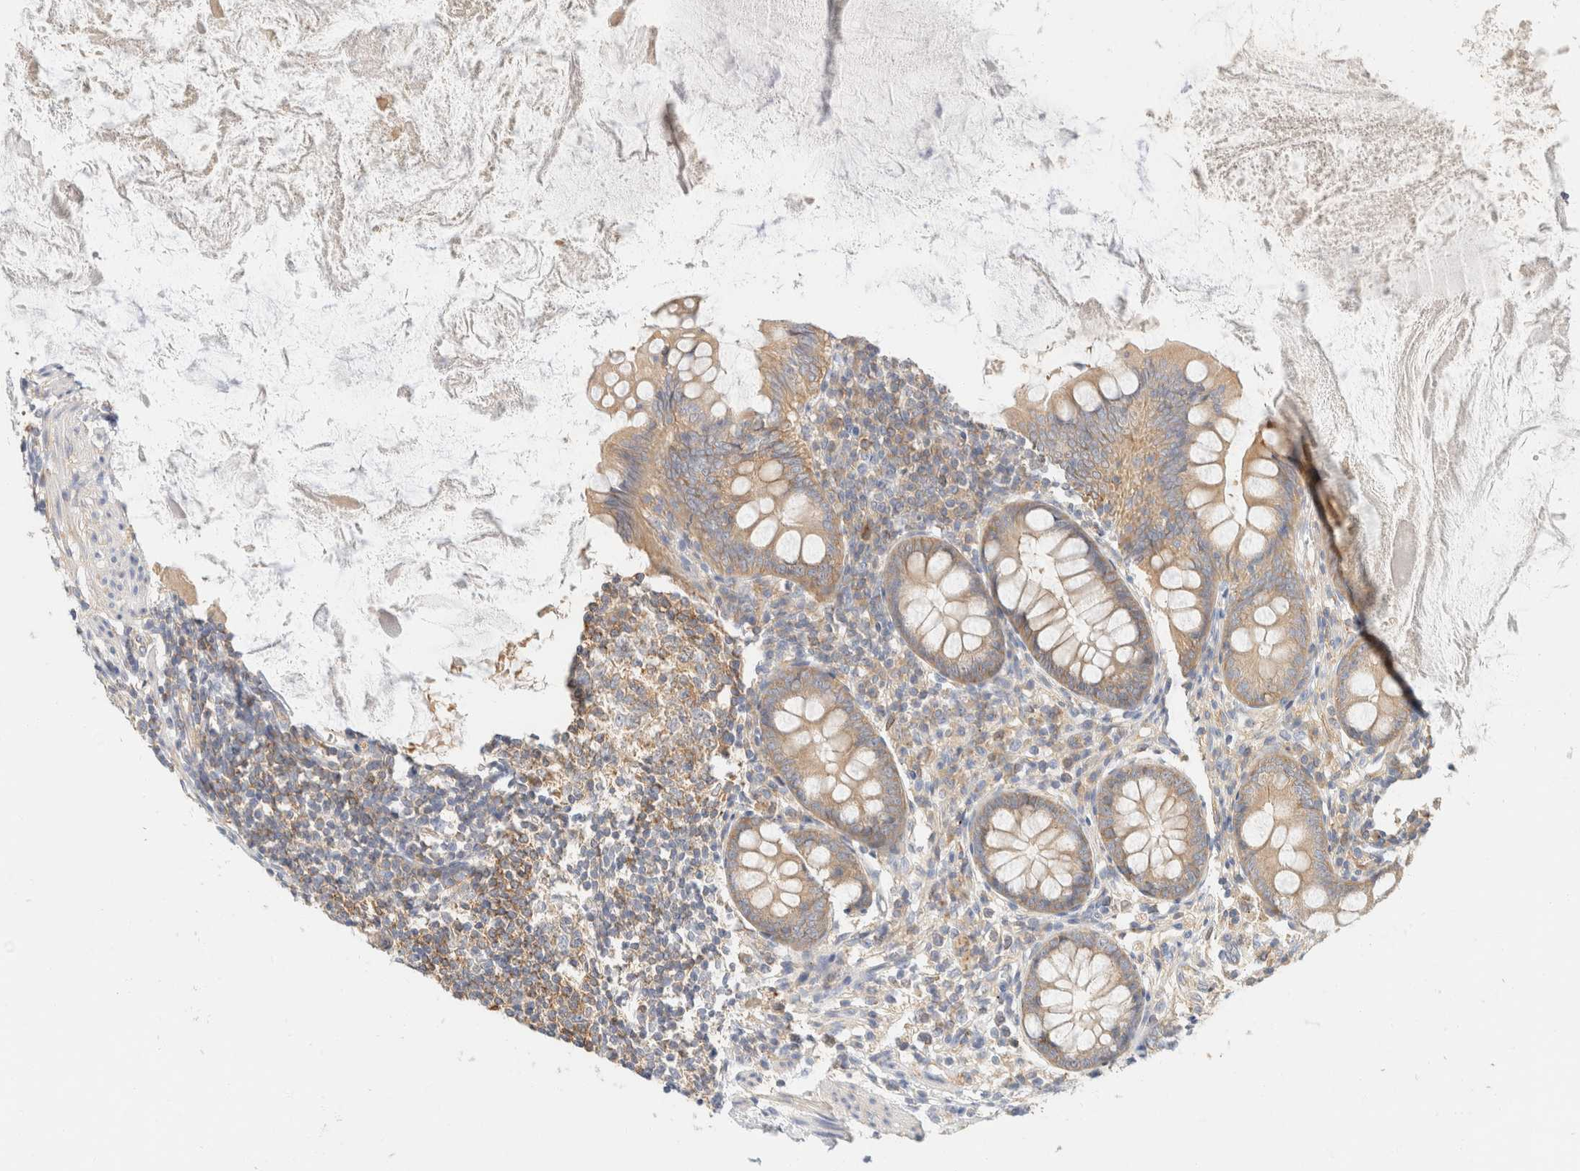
{"staining": {"intensity": "moderate", "quantity": ">75%", "location": "cytoplasmic/membranous"}, "tissue": "appendix", "cell_type": "Glandular cells", "image_type": "normal", "snomed": [{"axis": "morphology", "description": "Normal tissue, NOS"}, {"axis": "topography", "description": "Appendix"}], "caption": "Appendix stained for a protein exhibits moderate cytoplasmic/membranous positivity in glandular cells. (Stains: DAB (3,3'-diaminobenzidine) in brown, nuclei in blue, Microscopy: brightfield microscopy at high magnification).", "gene": "SH3GLB2", "patient": {"sex": "female", "age": 77}}